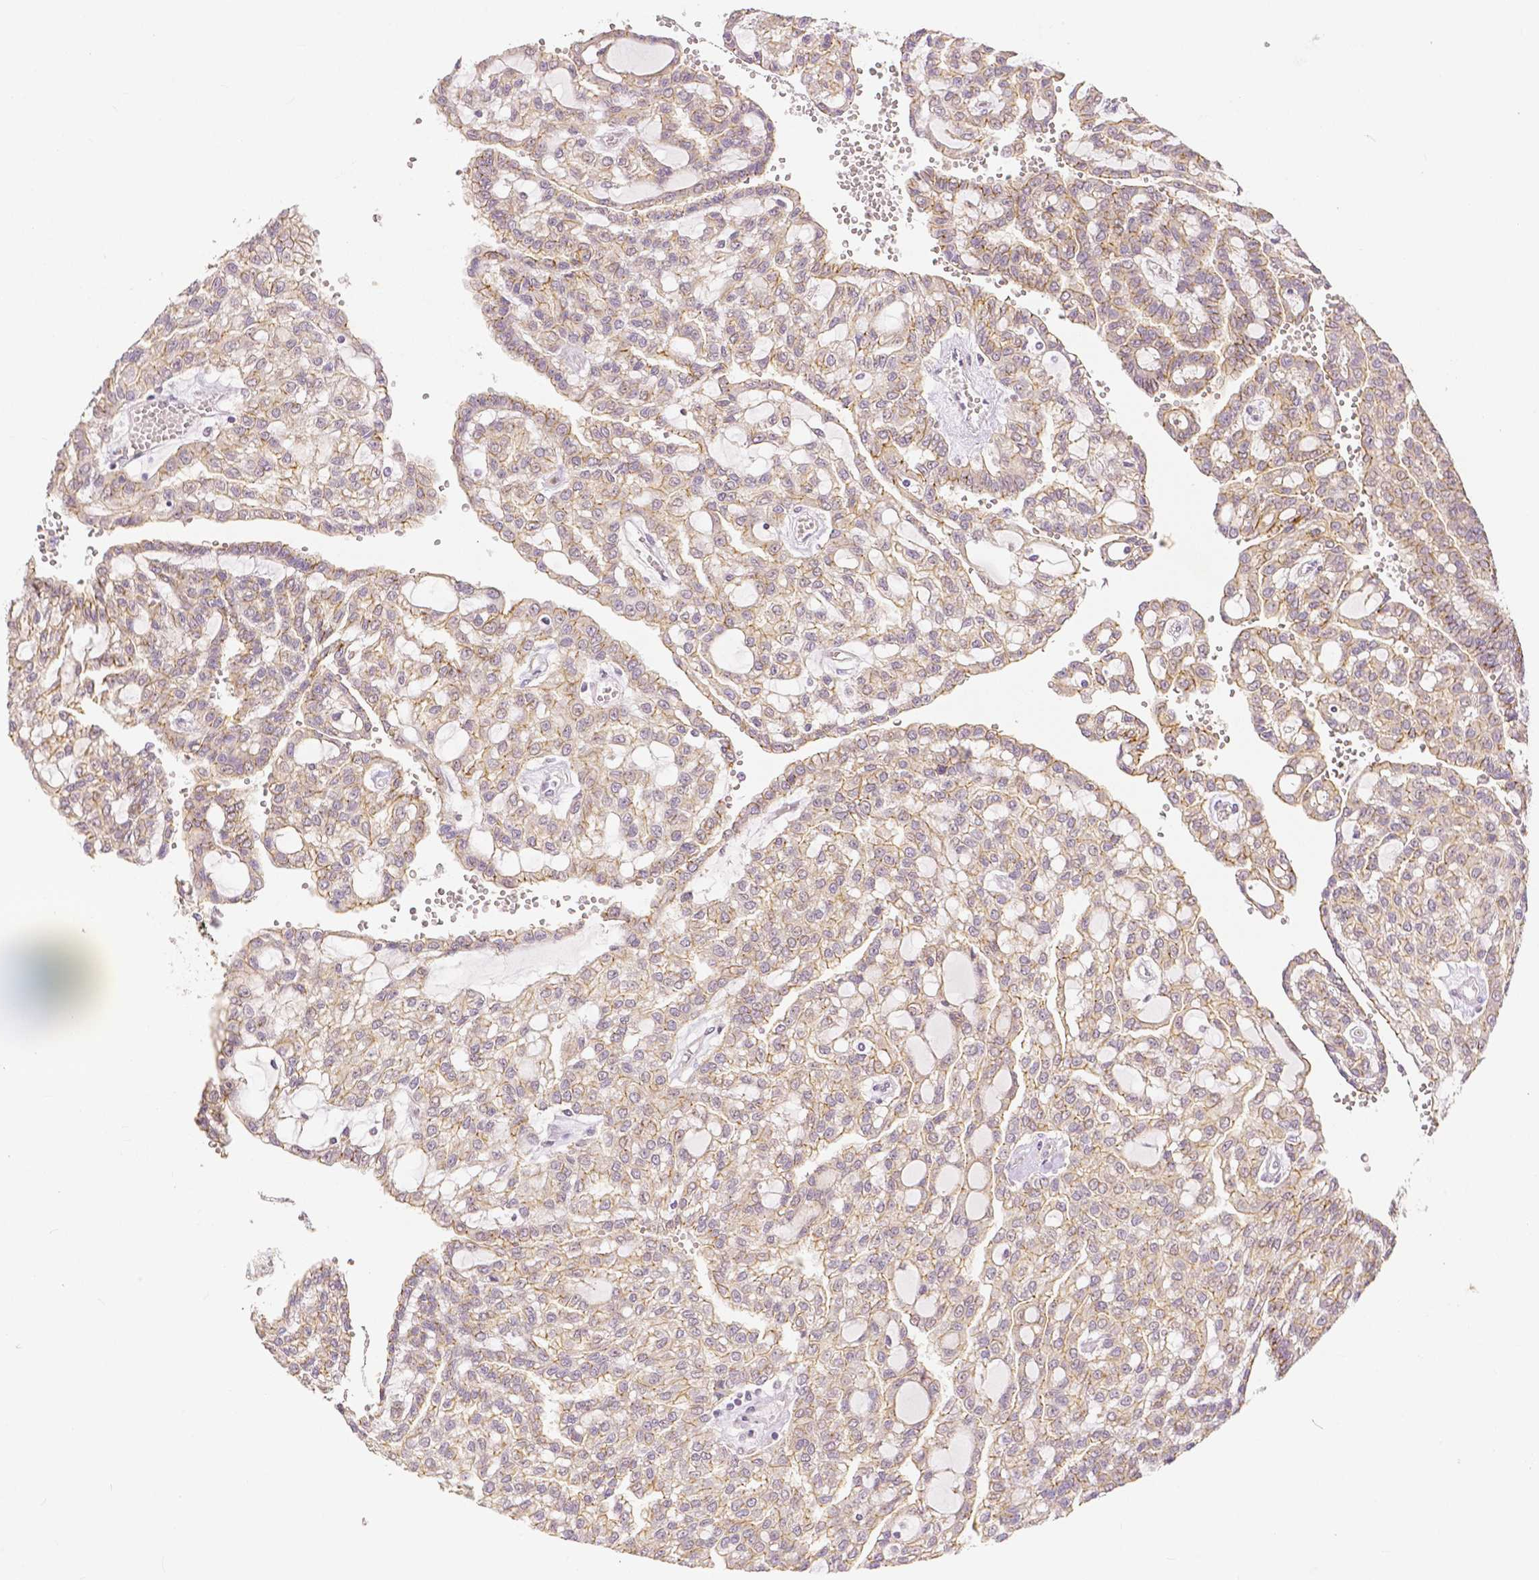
{"staining": {"intensity": "weak", "quantity": ">75%", "location": "cytoplasmic/membranous"}, "tissue": "renal cancer", "cell_type": "Tumor cells", "image_type": "cancer", "snomed": [{"axis": "morphology", "description": "Adenocarcinoma, NOS"}, {"axis": "topography", "description": "Kidney"}], "caption": "Immunohistochemistry (IHC) histopathology image of neoplastic tissue: renal cancer (adenocarcinoma) stained using immunohistochemistry (IHC) reveals low levels of weak protein expression localized specifically in the cytoplasmic/membranous of tumor cells, appearing as a cytoplasmic/membranous brown color.", "gene": "OCLN", "patient": {"sex": "male", "age": 63}}